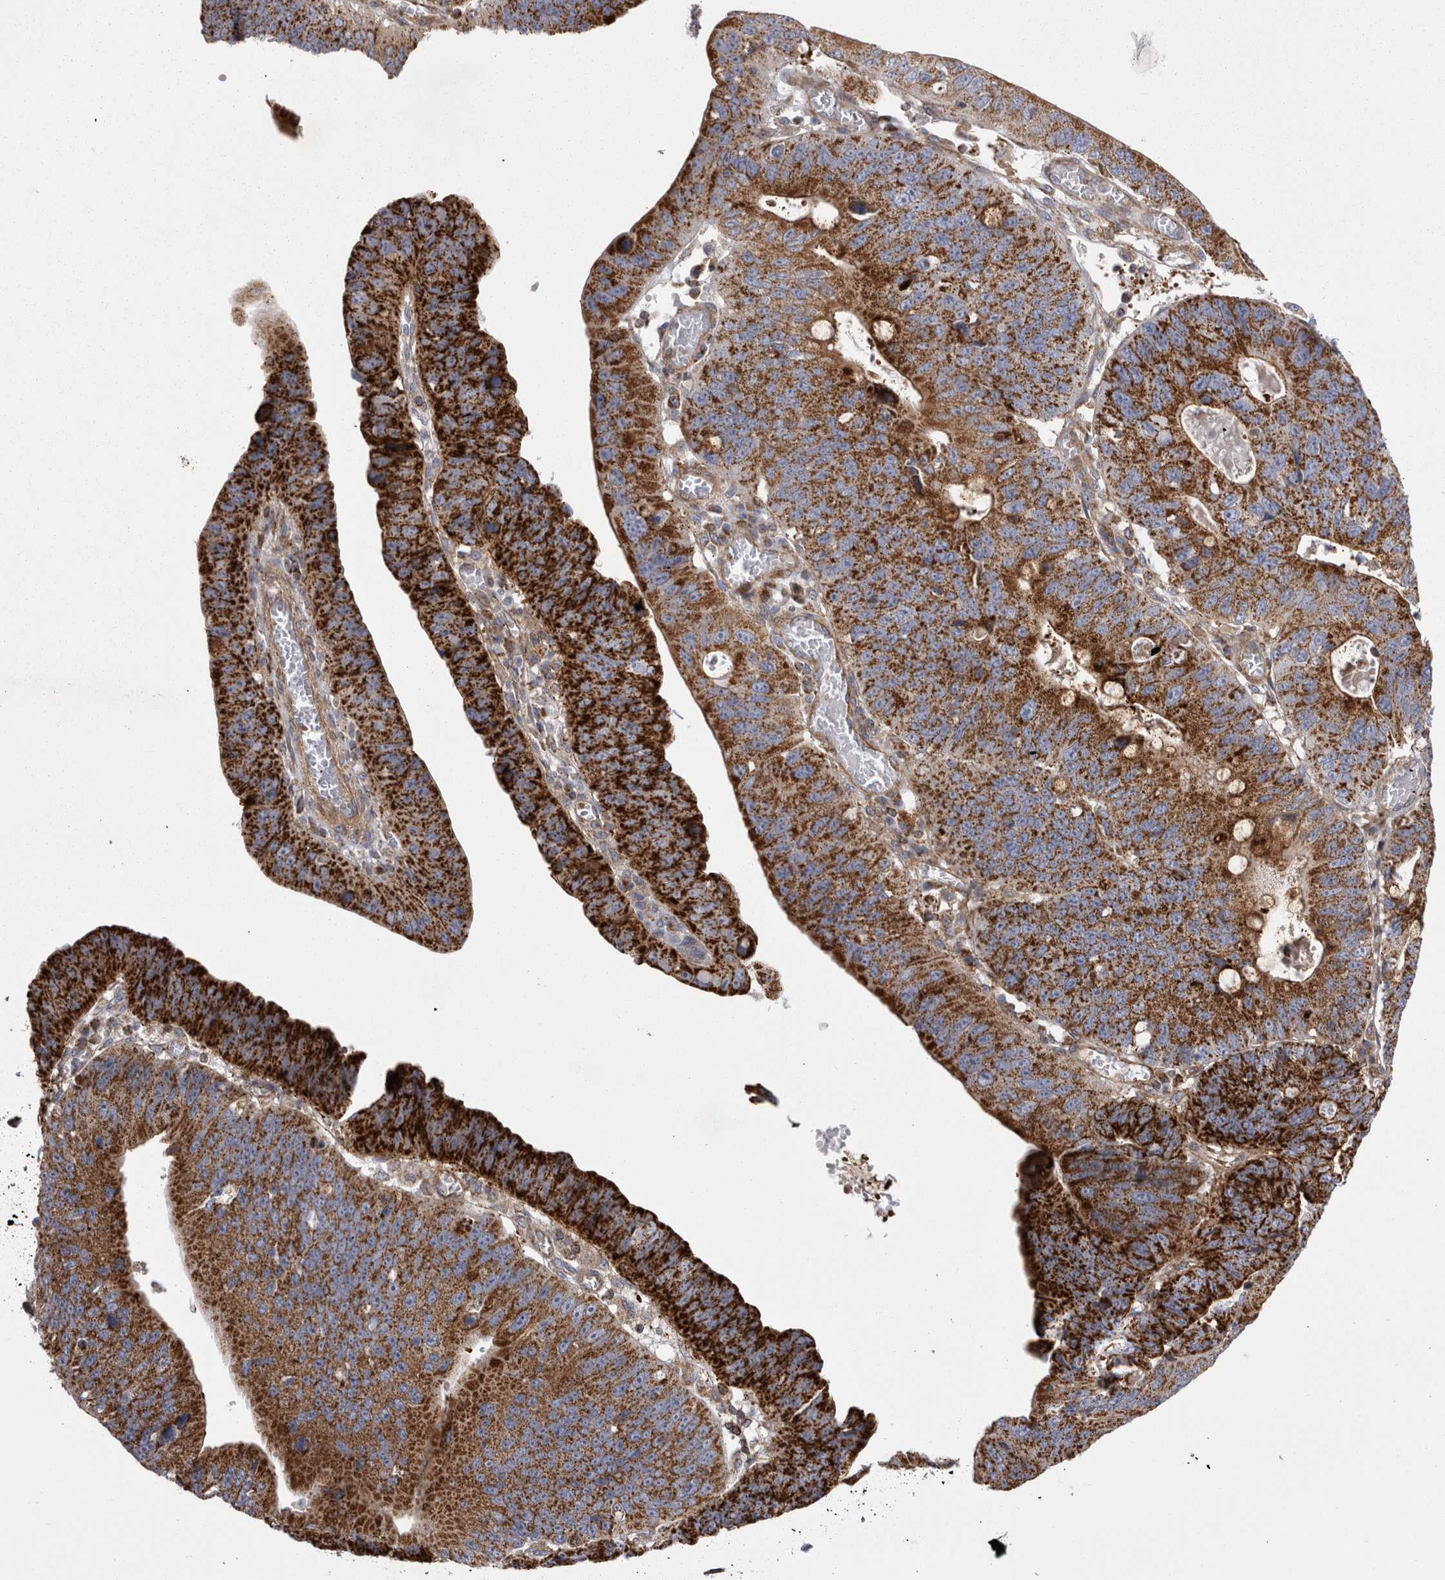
{"staining": {"intensity": "strong", "quantity": ">75%", "location": "cytoplasmic/membranous"}, "tissue": "stomach cancer", "cell_type": "Tumor cells", "image_type": "cancer", "snomed": [{"axis": "morphology", "description": "Adenocarcinoma, NOS"}, {"axis": "topography", "description": "Stomach"}], "caption": "This is an image of IHC staining of stomach cancer (adenocarcinoma), which shows strong expression in the cytoplasmic/membranous of tumor cells.", "gene": "TSPOAP1", "patient": {"sex": "male", "age": 59}}